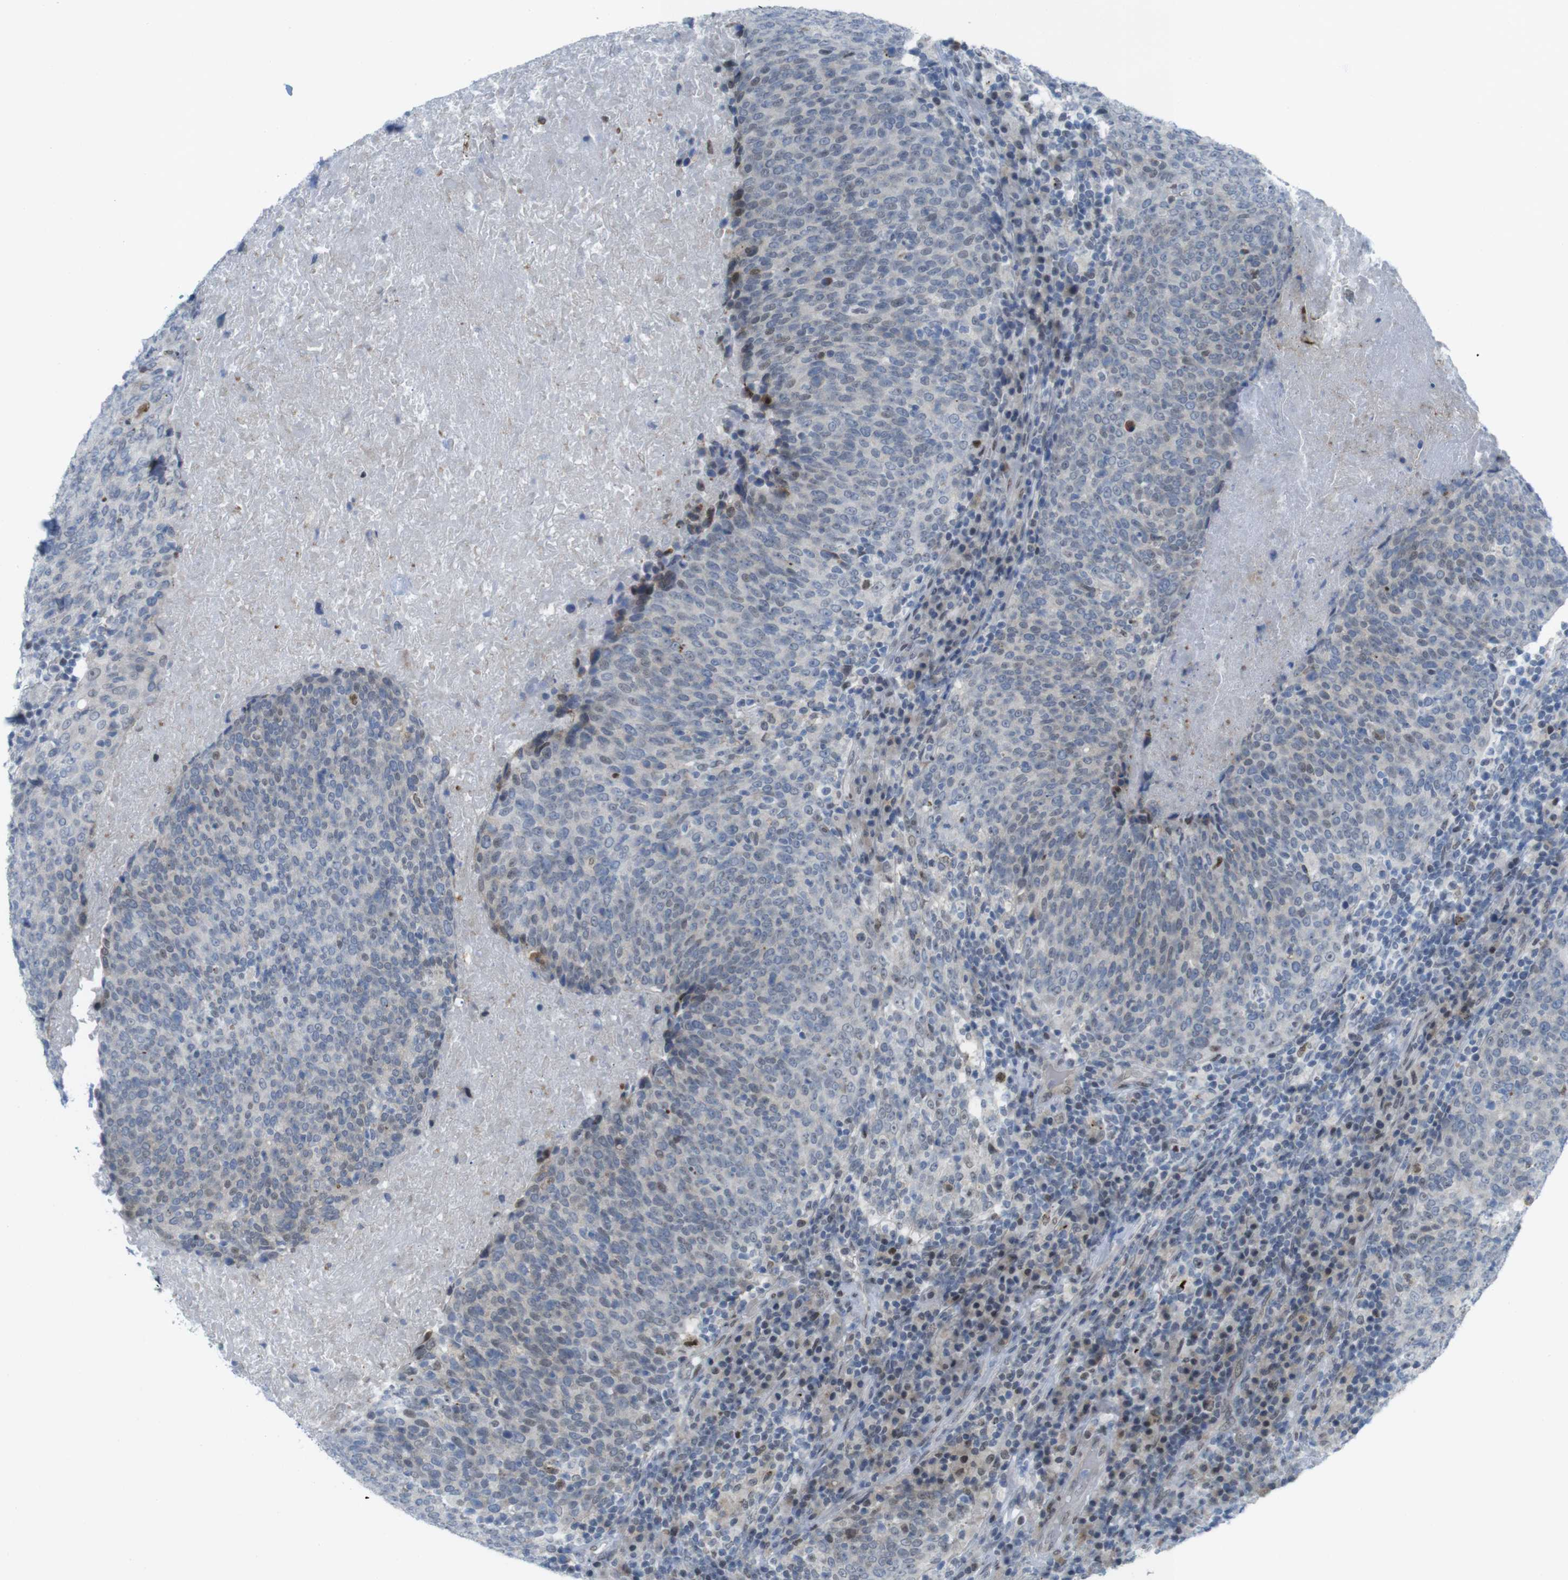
{"staining": {"intensity": "moderate", "quantity": "<25%", "location": "cytoplasmic/membranous,nuclear"}, "tissue": "head and neck cancer", "cell_type": "Tumor cells", "image_type": "cancer", "snomed": [{"axis": "morphology", "description": "Squamous cell carcinoma, NOS"}, {"axis": "morphology", "description": "Squamous cell carcinoma, metastatic, NOS"}, {"axis": "topography", "description": "Lymph node"}, {"axis": "topography", "description": "Head-Neck"}], "caption": "A brown stain shows moderate cytoplasmic/membranous and nuclear positivity of a protein in head and neck metastatic squamous cell carcinoma tumor cells.", "gene": "UBB", "patient": {"sex": "male", "age": 62}}